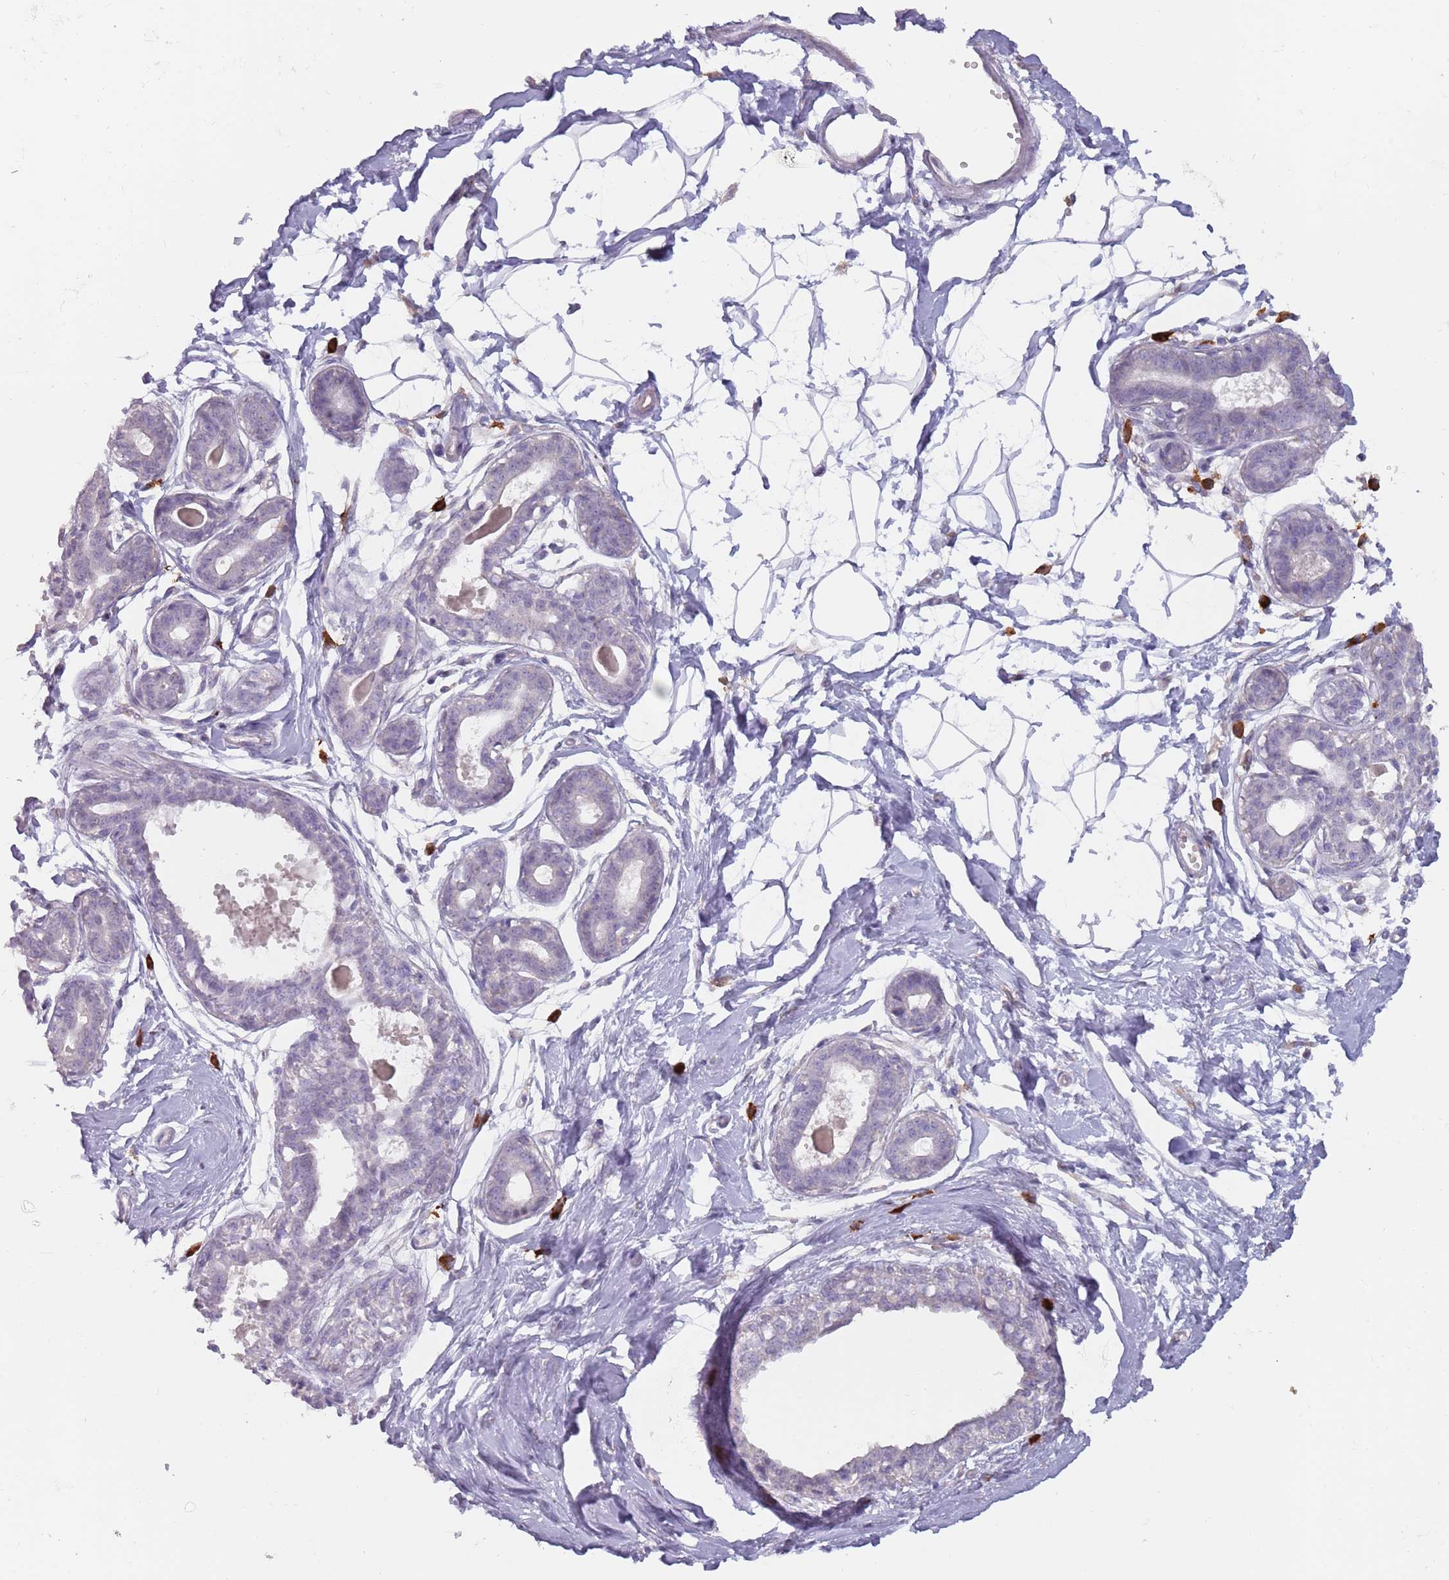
{"staining": {"intensity": "negative", "quantity": "none", "location": "none"}, "tissue": "breast", "cell_type": "Adipocytes", "image_type": "normal", "snomed": [{"axis": "morphology", "description": "Normal tissue, NOS"}, {"axis": "topography", "description": "Breast"}], "caption": "A photomicrograph of human breast is negative for staining in adipocytes. (Stains: DAB (3,3'-diaminobenzidine) IHC with hematoxylin counter stain, Microscopy: brightfield microscopy at high magnification).", "gene": "DXO", "patient": {"sex": "female", "age": 45}}